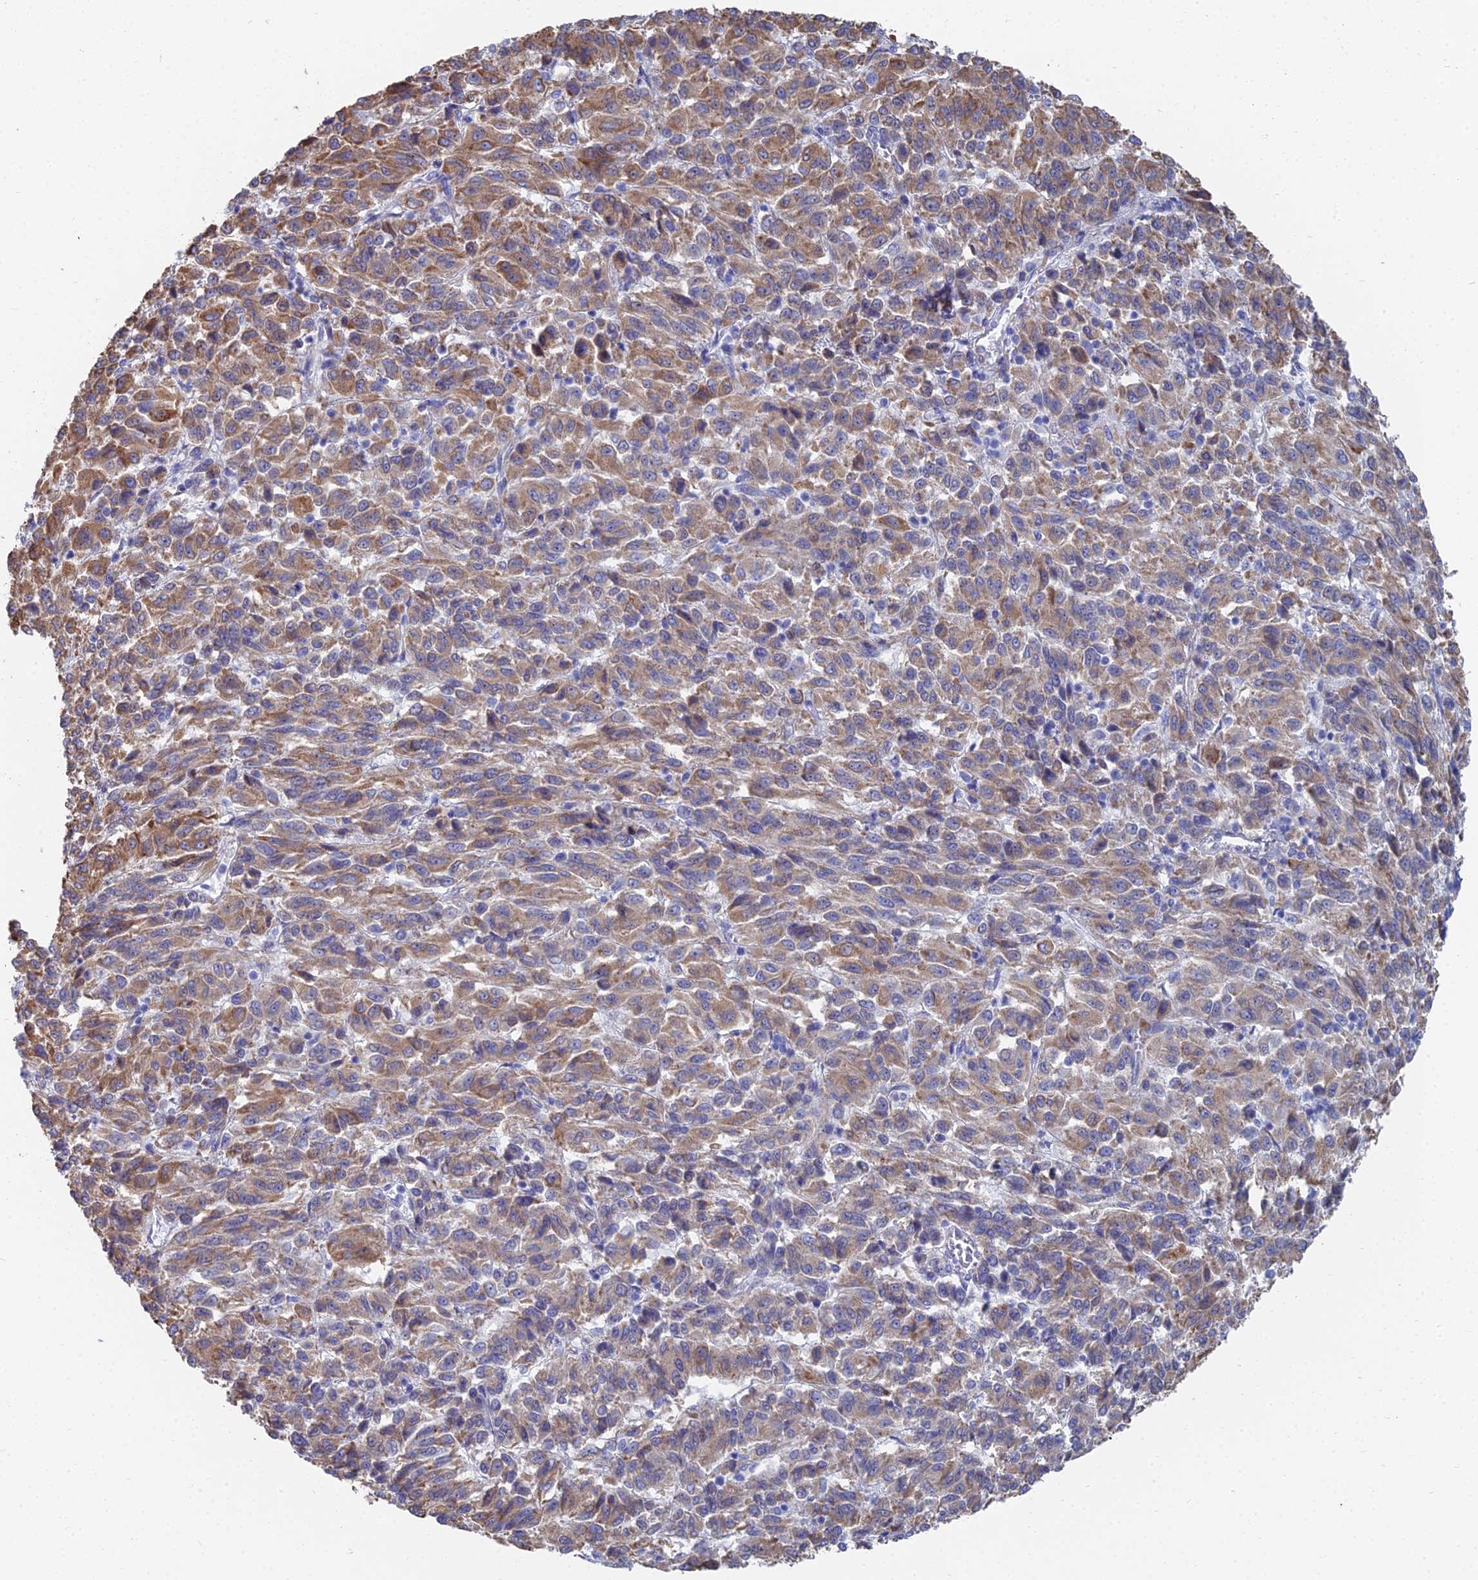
{"staining": {"intensity": "moderate", "quantity": ">75%", "location": "cytoplasmic/membranous"}, "tissue": "melanoma", "cell_type": "Tumor cells", "image_type": "cancer", "snomed": [{"axis": "morphology", "description": "Malignant melanoma, Metastatic site"}, {"axis": "topography", "description": "Lung"}], "caption": "Immunohistochemical staining of melanoma displays medium levels of moderate cytoplasmic/membranous staining in about >75% of tumor cells.", "gene": "TNNT3", "patient": {"sex": "male", "age": 64}}